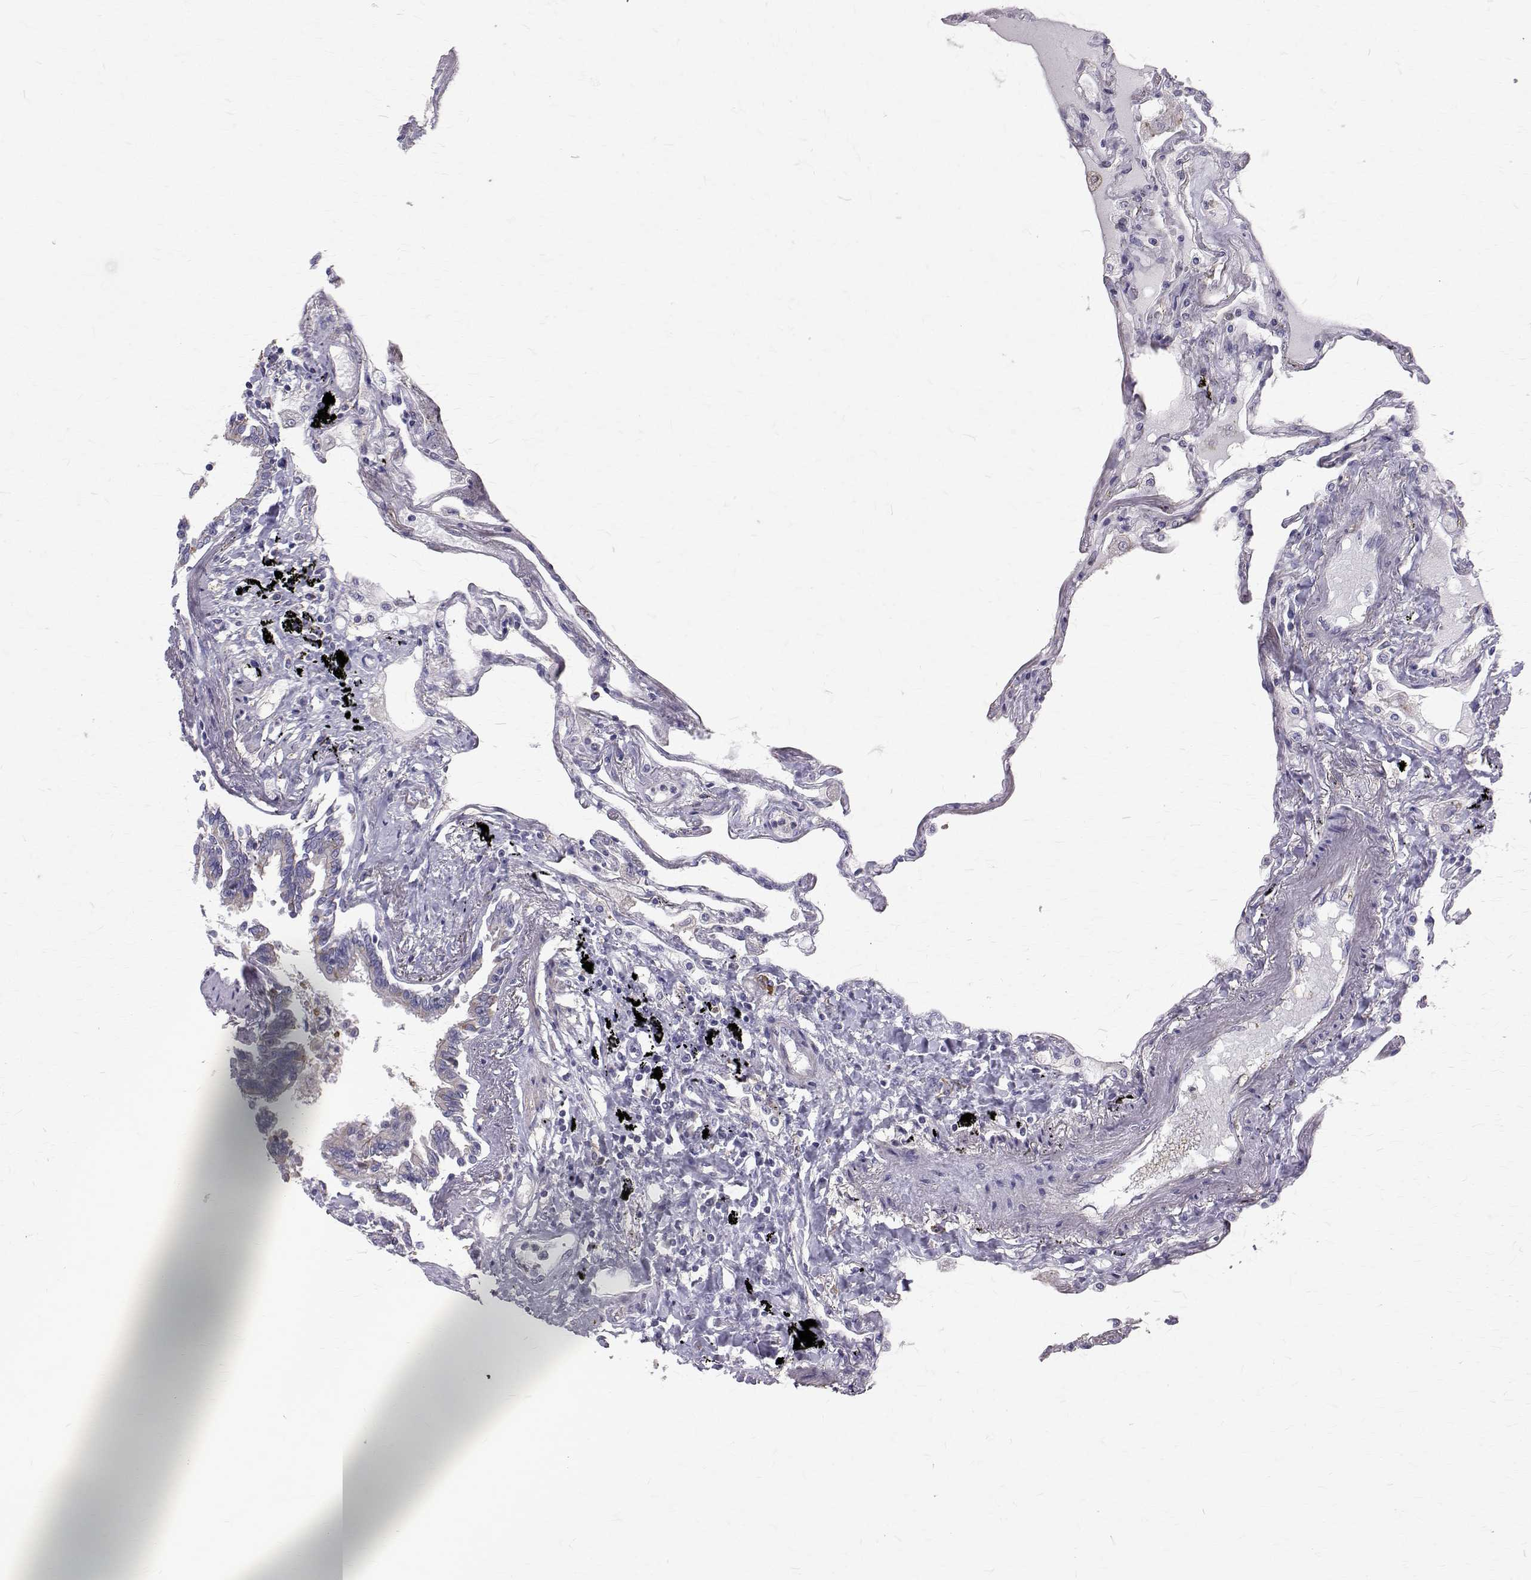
{"staining": {"intensity": "negative", "quantity": "none", "location": "none"}, "tissue": "lung", "cell_type": "Alveolar cells", "image_type": "normal", "snomed": [{"axis": "morphology", "description": "Normal tissue, NOS"}, {"axis": "morphology", "description": "Adenocarcinoma, NOS"}, {"axis": "topography", "description": "Cartilage tissue"}, {"axis": "topography", "description": "Lung"}], "caption": "This is an immunohistochemistry photomicrograph of normal human lung. There is no positivity in alveolar cells.", "gene": "CCDC89", "patient": {"sex": "female", "age": 67}}